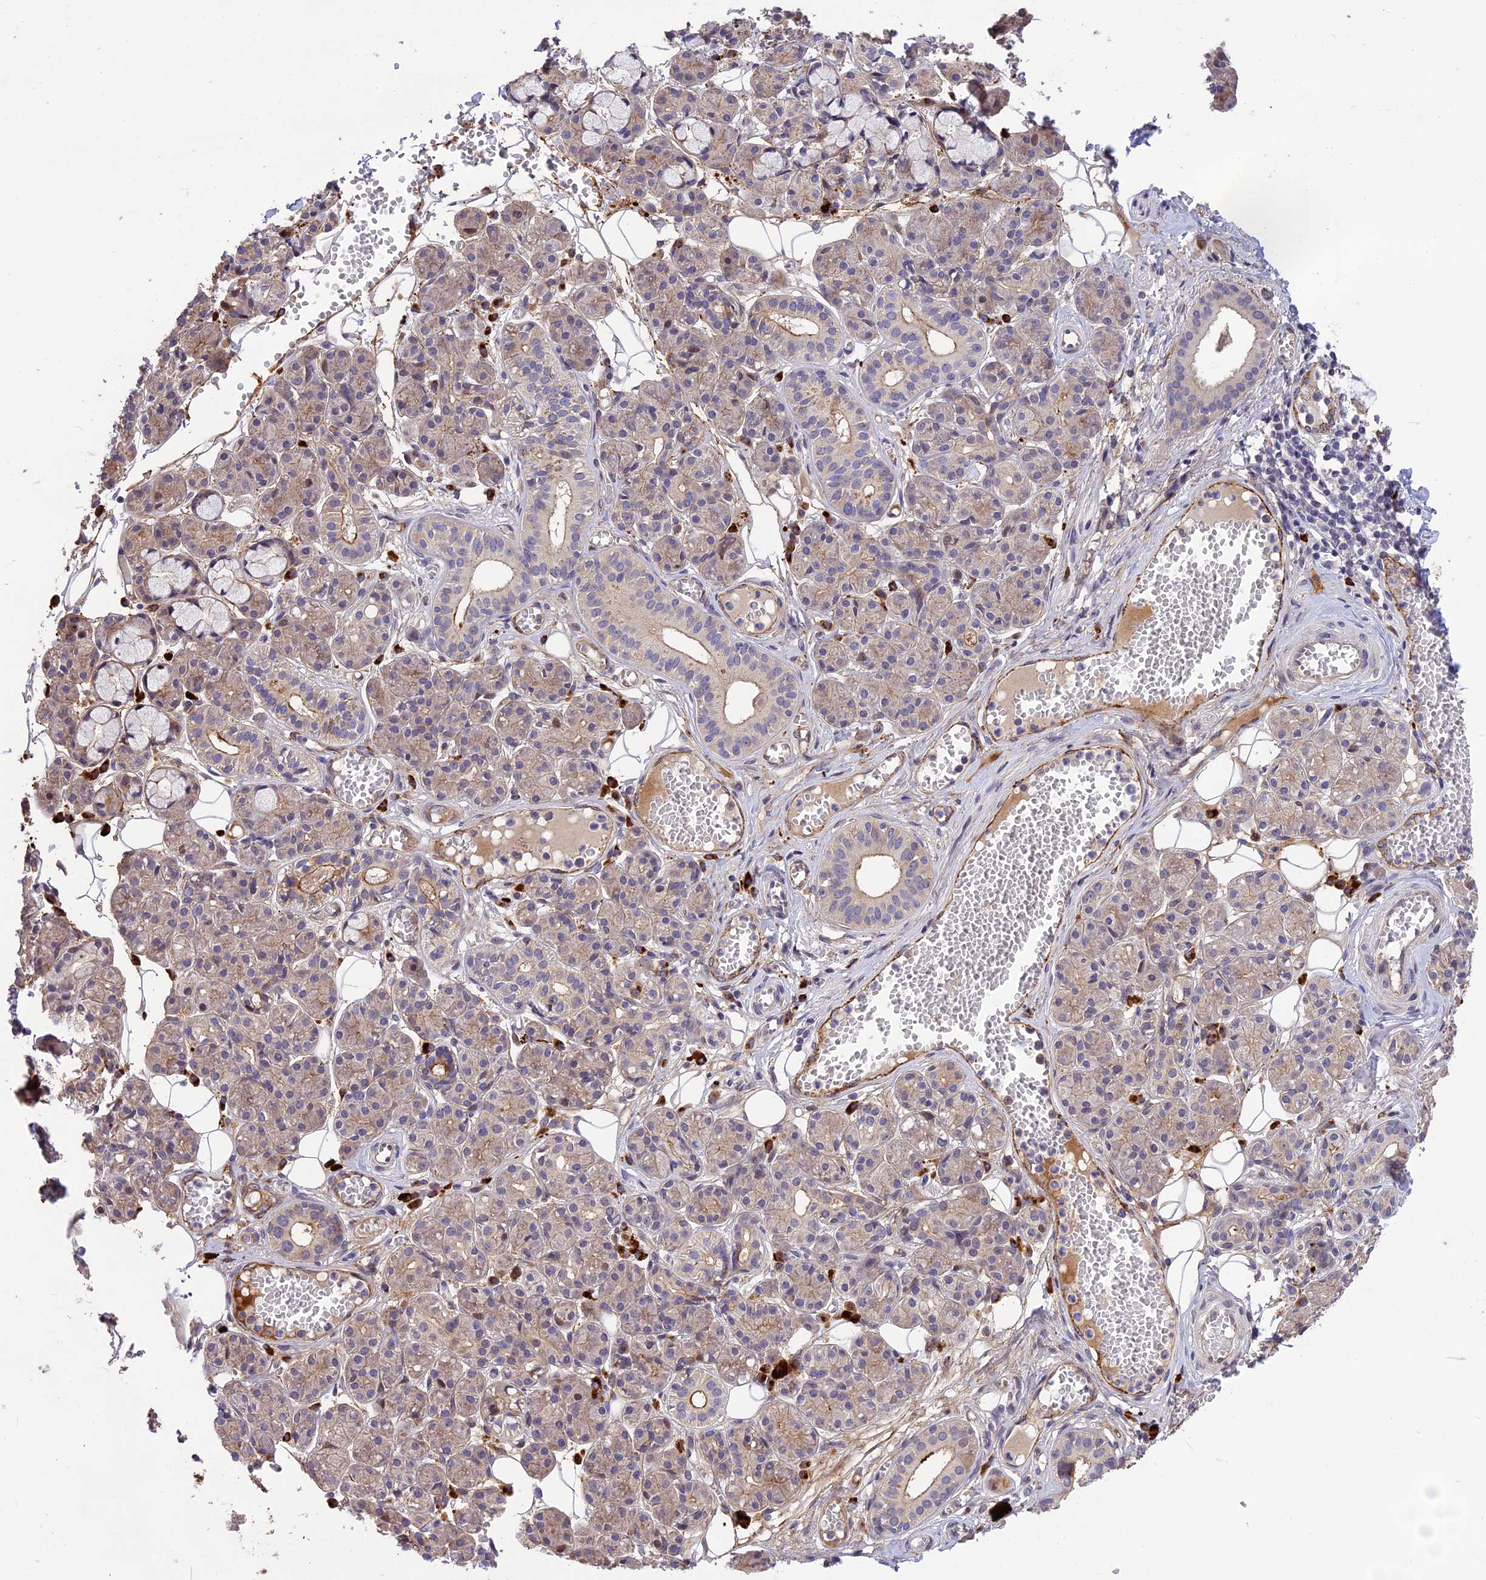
{"staining": {"intensity": "strong", "quantity": "25%-75%", "location": "cytoplasmic/membranous"}, "tissue": "salivary gland", "cell_type": "Glandular cells", "image_type": "normal", "snomed": [{"axis": "morphology", "description": "Normal tissue, NOS"}, {"axis": "topography", "description": "Salivary gland"}], "caption": "This is an image of immunohistochemistry staining of unremarkable salivary gland, which shows strong positivity in the cytoplasmic/membranous of glandular cells.", "gene": "MFSD2A", "patient": {"sex": "male", "age": 63}}